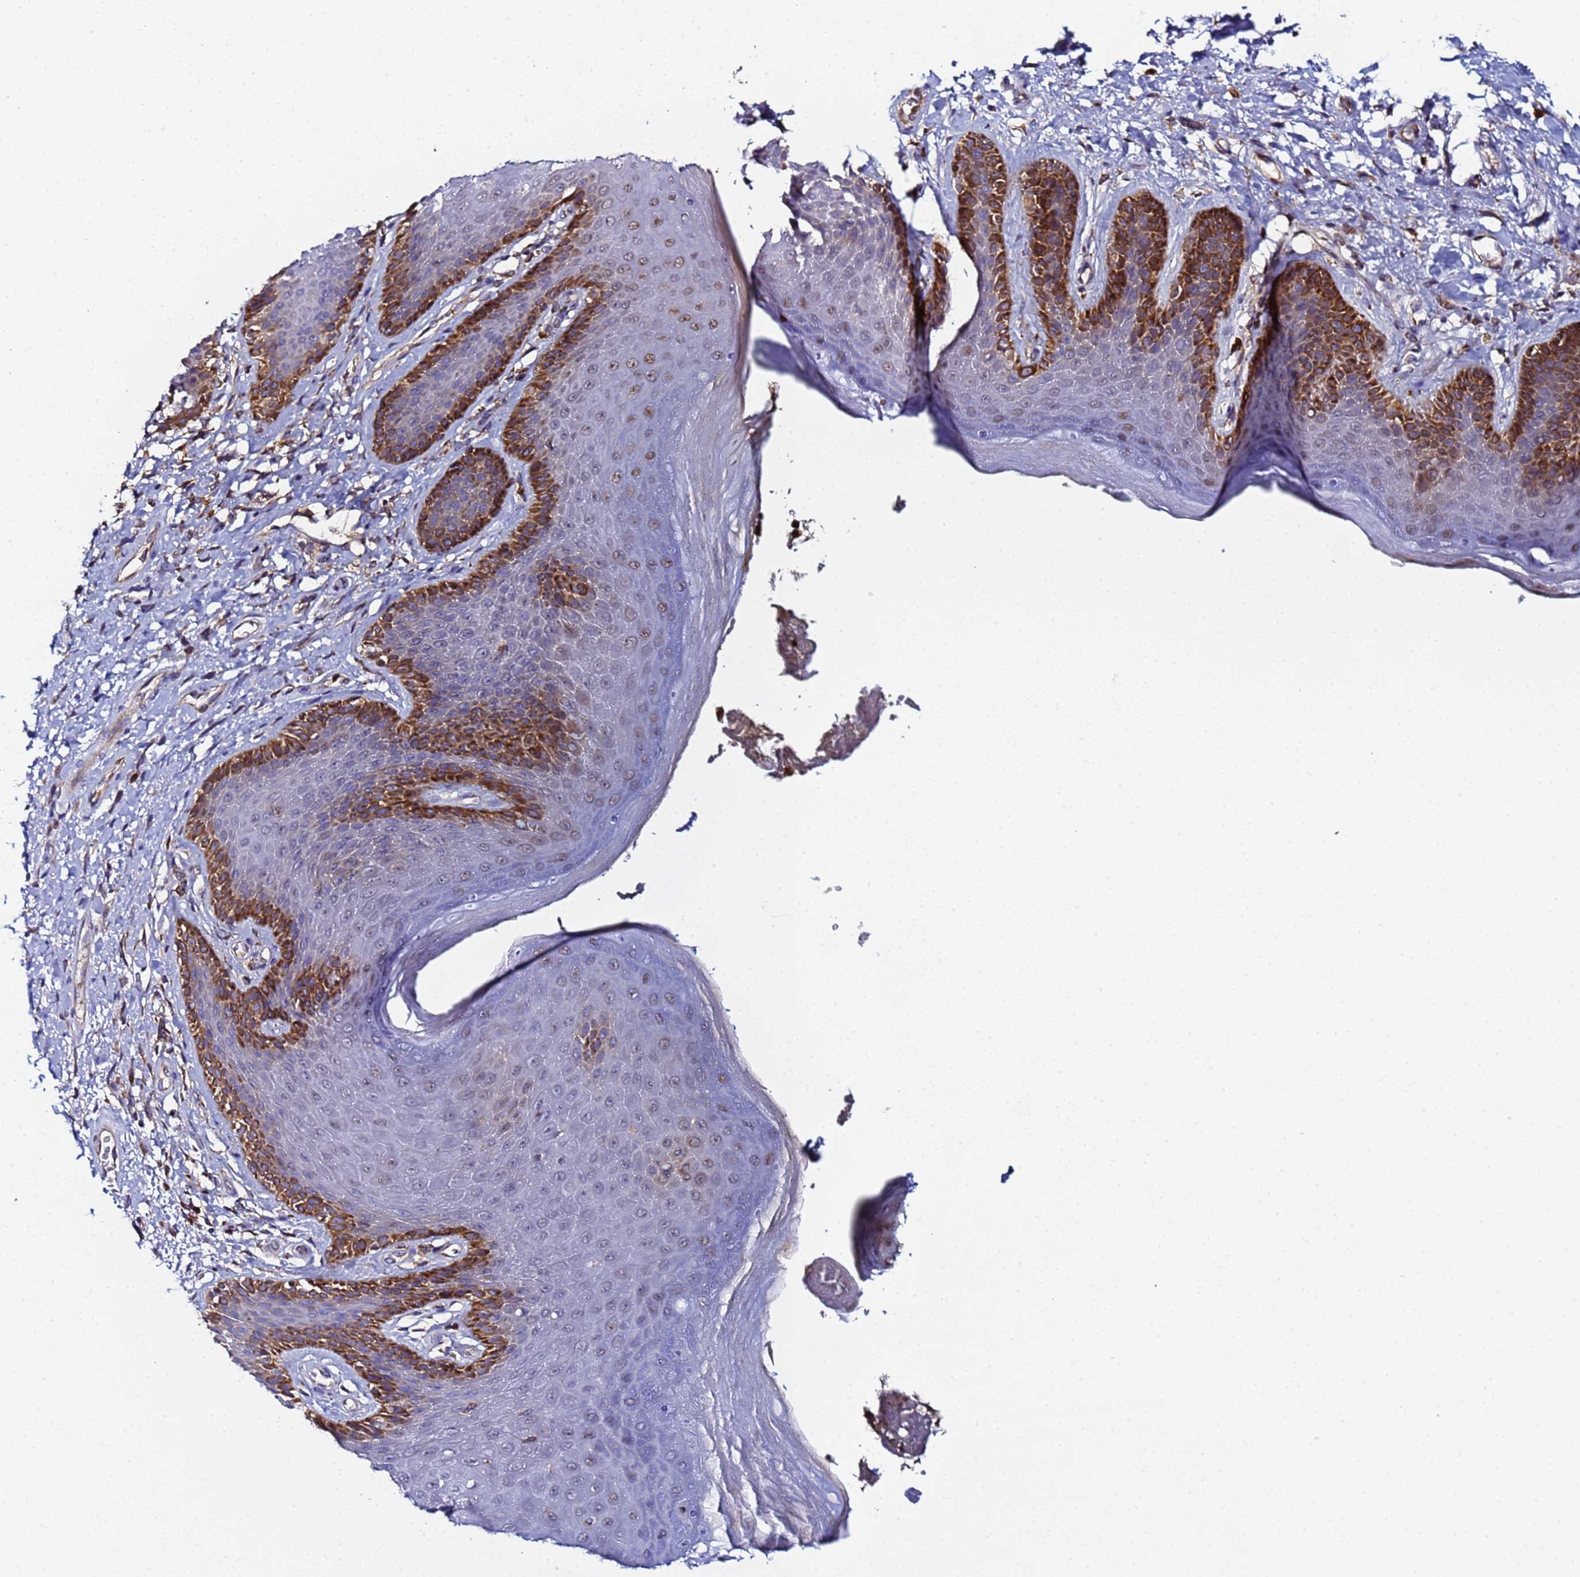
{"staining": {"intensity": "strong", "quantity": "25%-75%", "location": "cytoplasmic/membranous,nuclear"}, "tissue": "skin", "cell_type": "Epidermal cells", "image_type": "normal", "snomed": [{"axis": "morphology", "description": "Normal tissue, NOS"}, {"axis": "topography", "description": "Anal"}], "caption": "There is high levels of strong cytoplasmic/membranous,nuclear staining in epidermal cells of unremarkable skin, as demonstrated by immunohistochemical staining (brown color).", "gene": "CCDC127", "patient": {"sex": "female", "age": 89}}